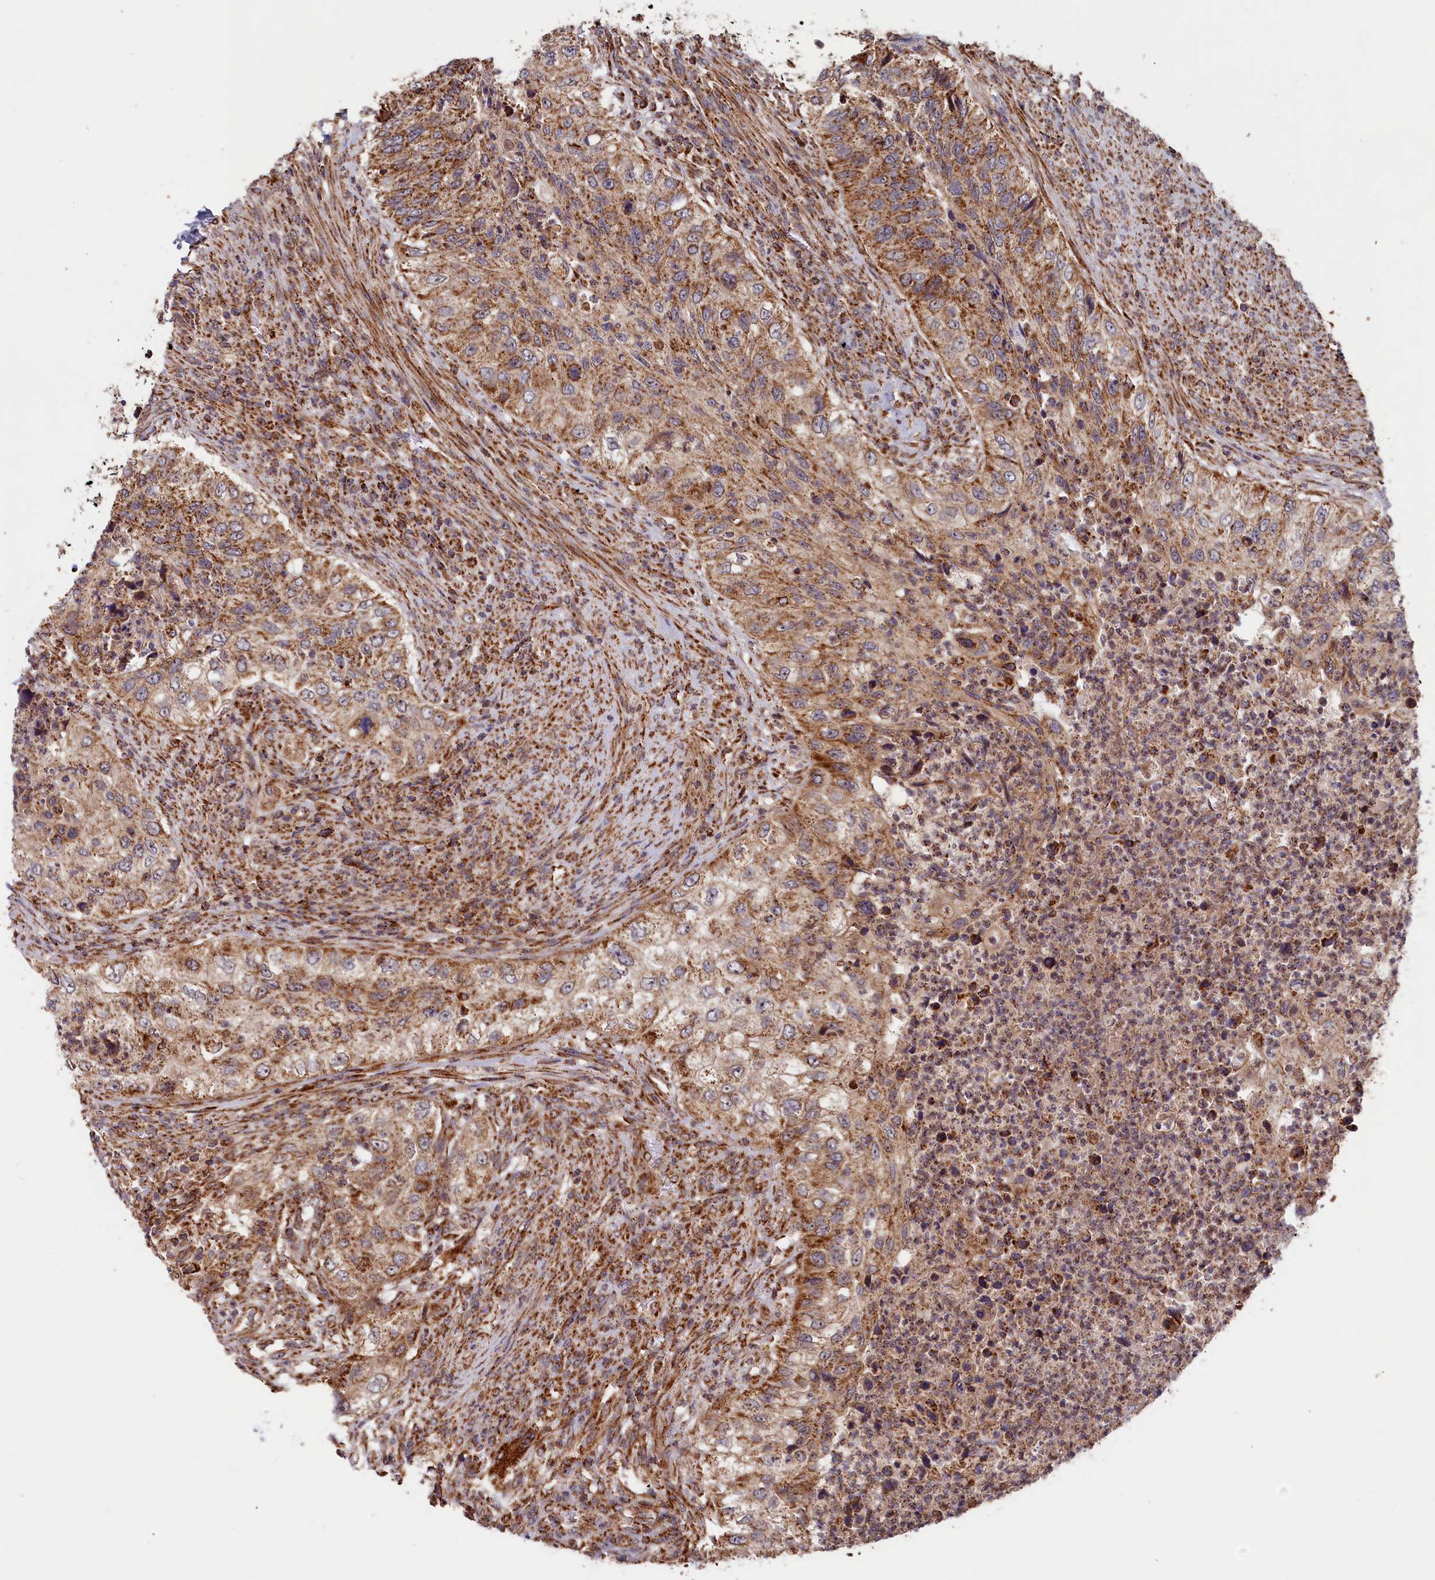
{"staining": {"intensity": "moderate", "quantity": ">75%", "location": "cytoplasmic/membranous"}, "tissue": "urothelial cancer", "cell_type": "Tumor cells", "image_type": "cancer", "snomed": [{"axis": "morphology", "description": "Urothelial carcinoma, High grade"}, {"axis": "topography", "description": "Urinary bladder"}], "caption": "Tumor cells display moderate cytoplasmic/membranous expression in approximately >75% of cells in urothelial cancer.", "gene": "MACROD1", "patient": {"sex": "female", "age": 60}}